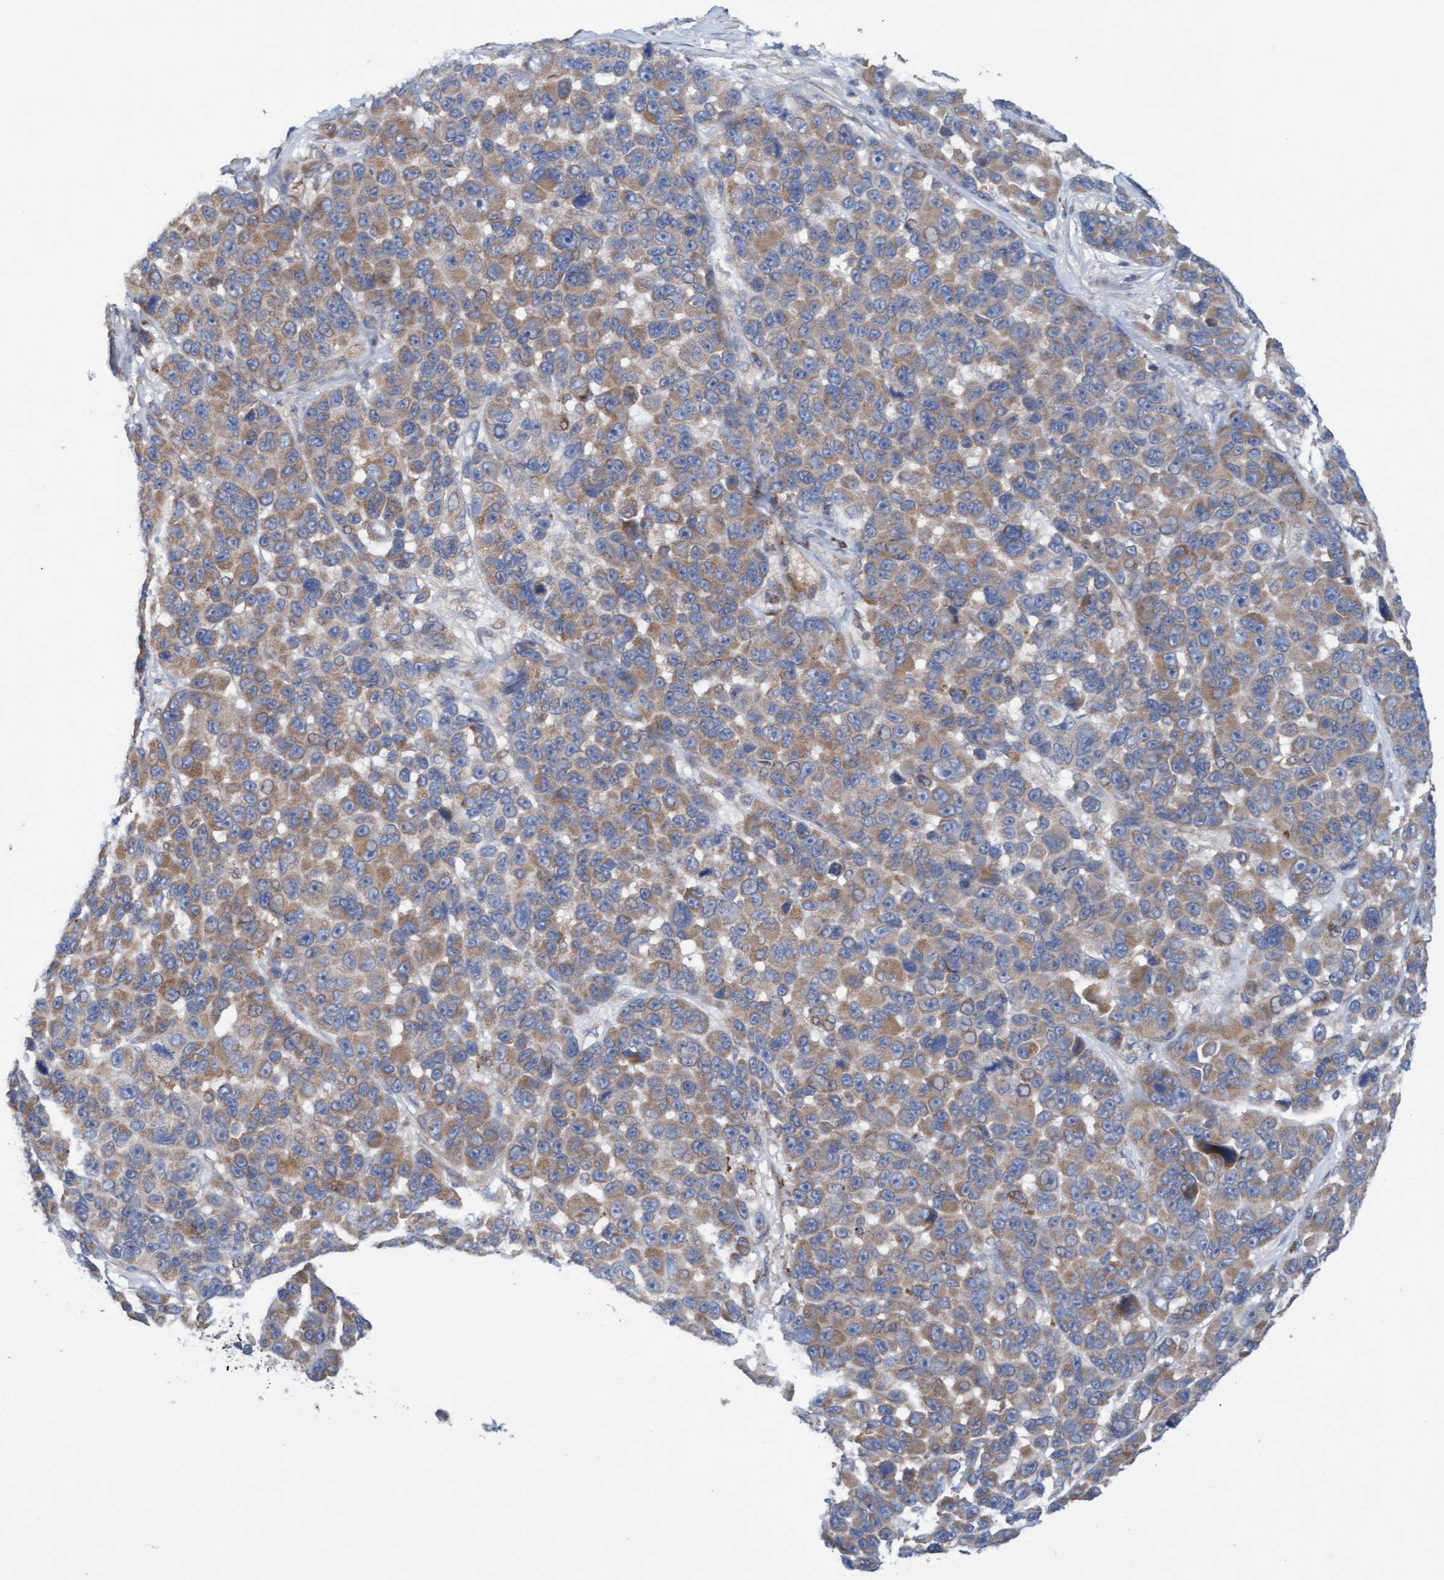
{"staining": {"intensity": "moderate", "quantity": ">75%", "location": "cytoplasmic/membranous"}, "tissue": "melanoma", "cell_type": "Tumor cells", "image_type": "cancer", "snomed": [{"axis": "morphology", "description": "Malignant melanoma, NOS"}, {"axis": "topography", "description": "Skin"}], "caption": "Malignant melanoma stained with a protein marker displays moderate staining in tumor cells.", "gene": "CDK5RAP3", "patient": {"sex": "male", "age": 53}}